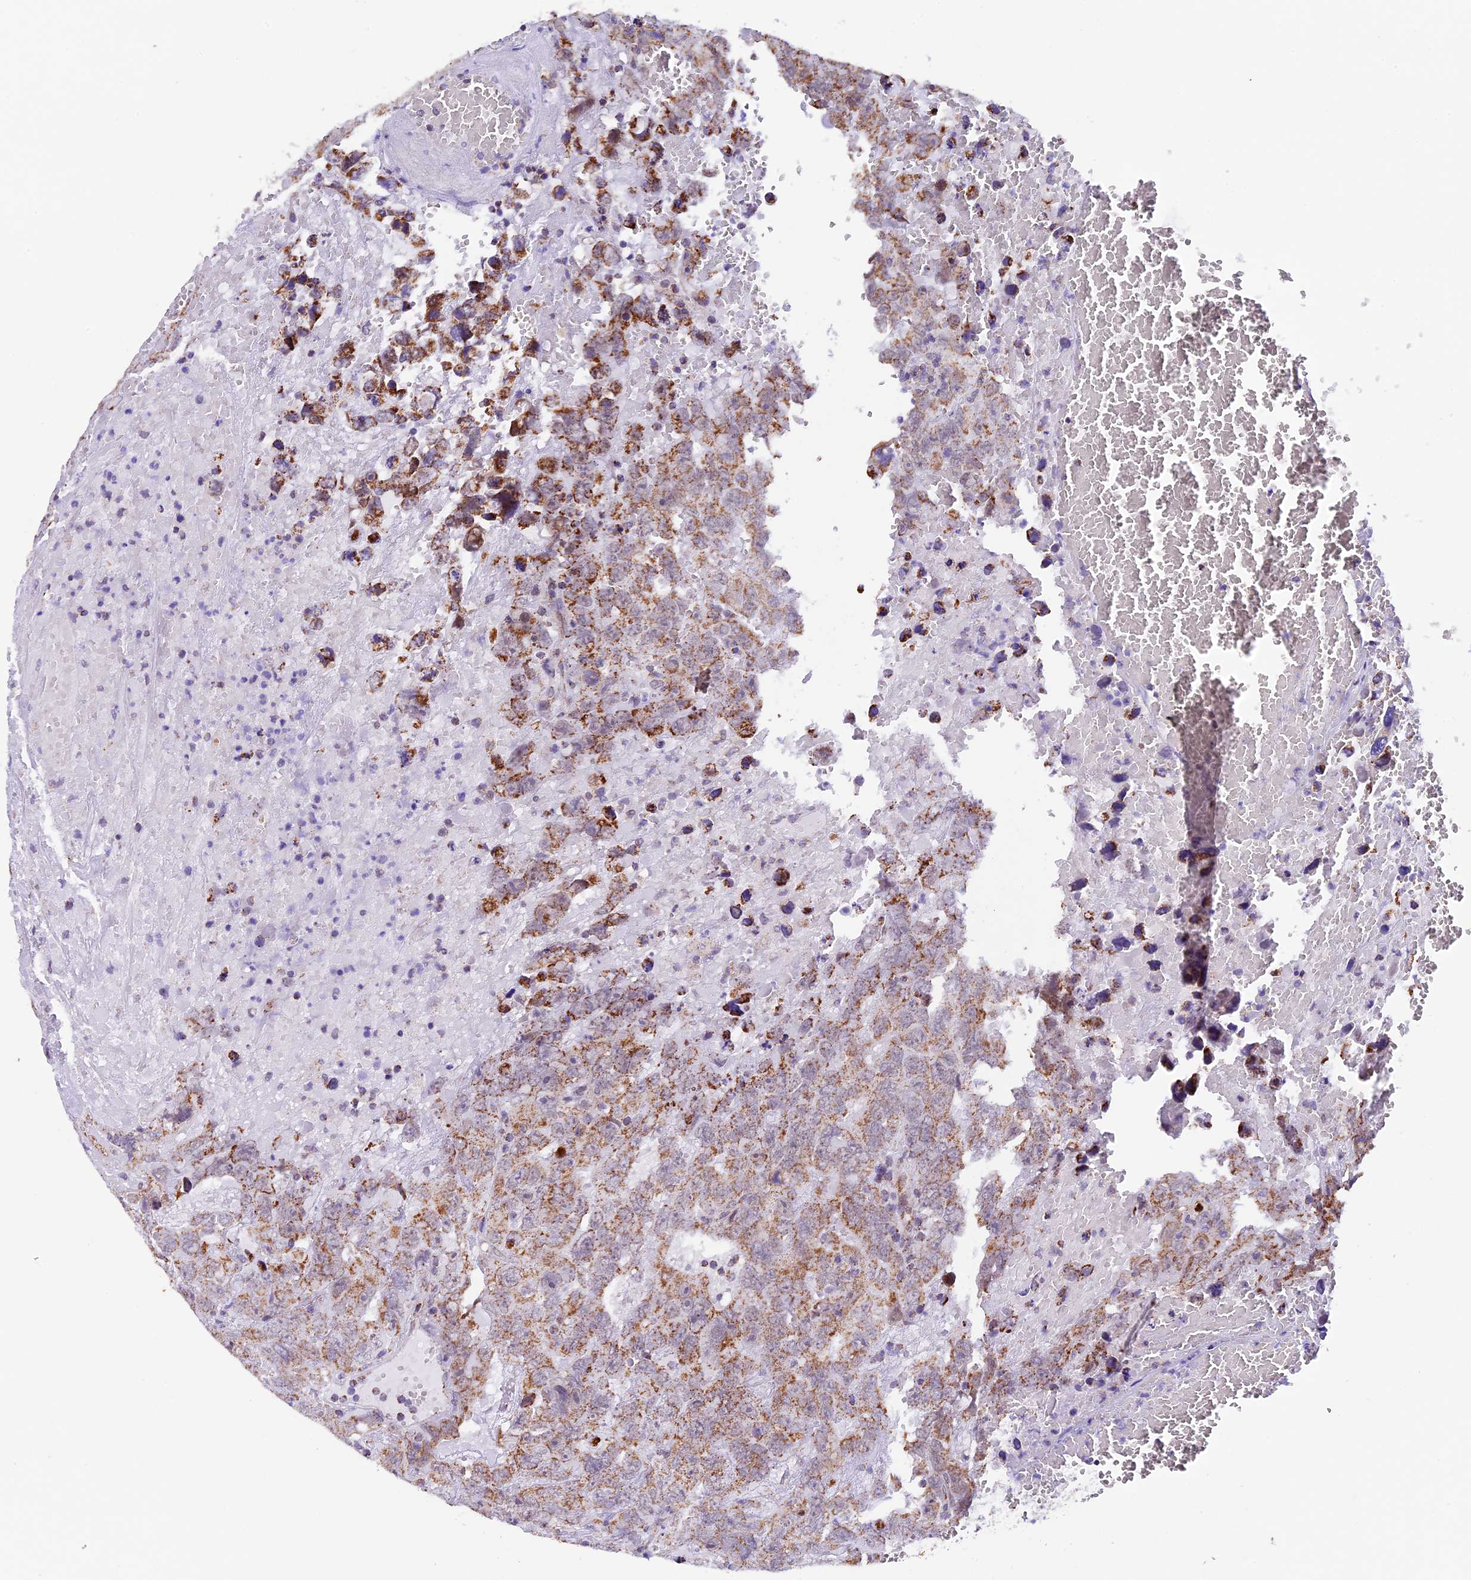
{"staining": {"intensity": "moderate", "quantity": ">75%", "location": "cytoplasmic/membranous"}, "tissue": "testis cancer", "cell_type": "Tumor cells", "image_type": "cancer", "snomed": [{"axis": "morphology", "description": "Carcinoma, Embryonal, NOS"}, {"axis": "topography", "description": "Testis"}], "caption": "Immunohistochemistry of human testis cancer reveals medium levels of moderate cytoplasmic/membranous expression in about >75% of tumor cells.", "gene": "TFAM", "patient": {"sex": "male", "age": 45}}